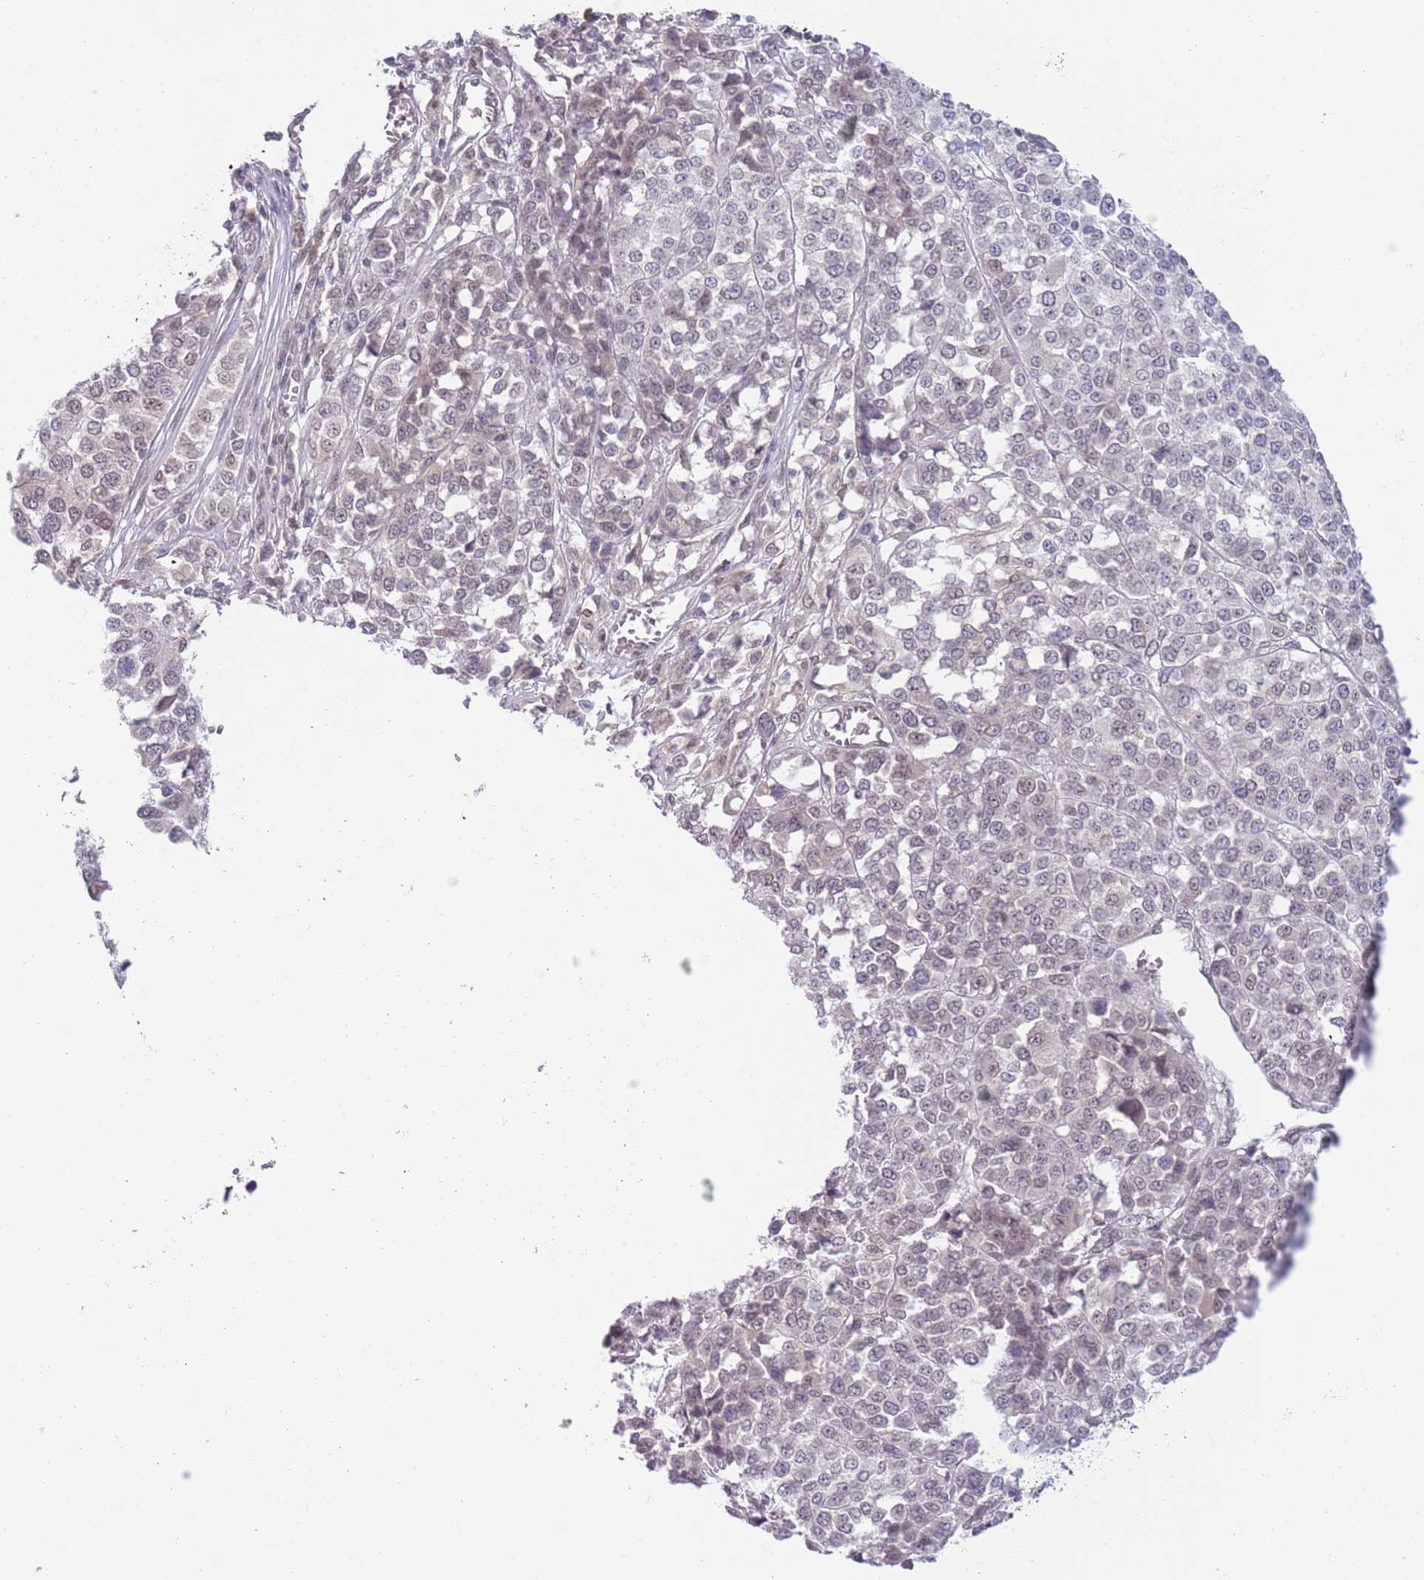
{"staining": {"intensity": "negative", "quantity": "none", "location": "none"}, "tissue": "melanoma", "cell_type": "Tumor cells", "image_type": "cancer", "snomed": [{"axis": "morphology", "description": "Malignant melanoma, Metastatic site"}, {"axis": "topography", "description": "Lymph node"}], "caption": "Tumor cells are negative for protein expression in human malignant melanoma (metastatic site). (DAB (3,3'-diaminobenzidine) immunohistochemistry visualized using brightfield microscopy, high magnification).", "gene": "TM2D1", "patient": {"sex": "male", "age": 44}}